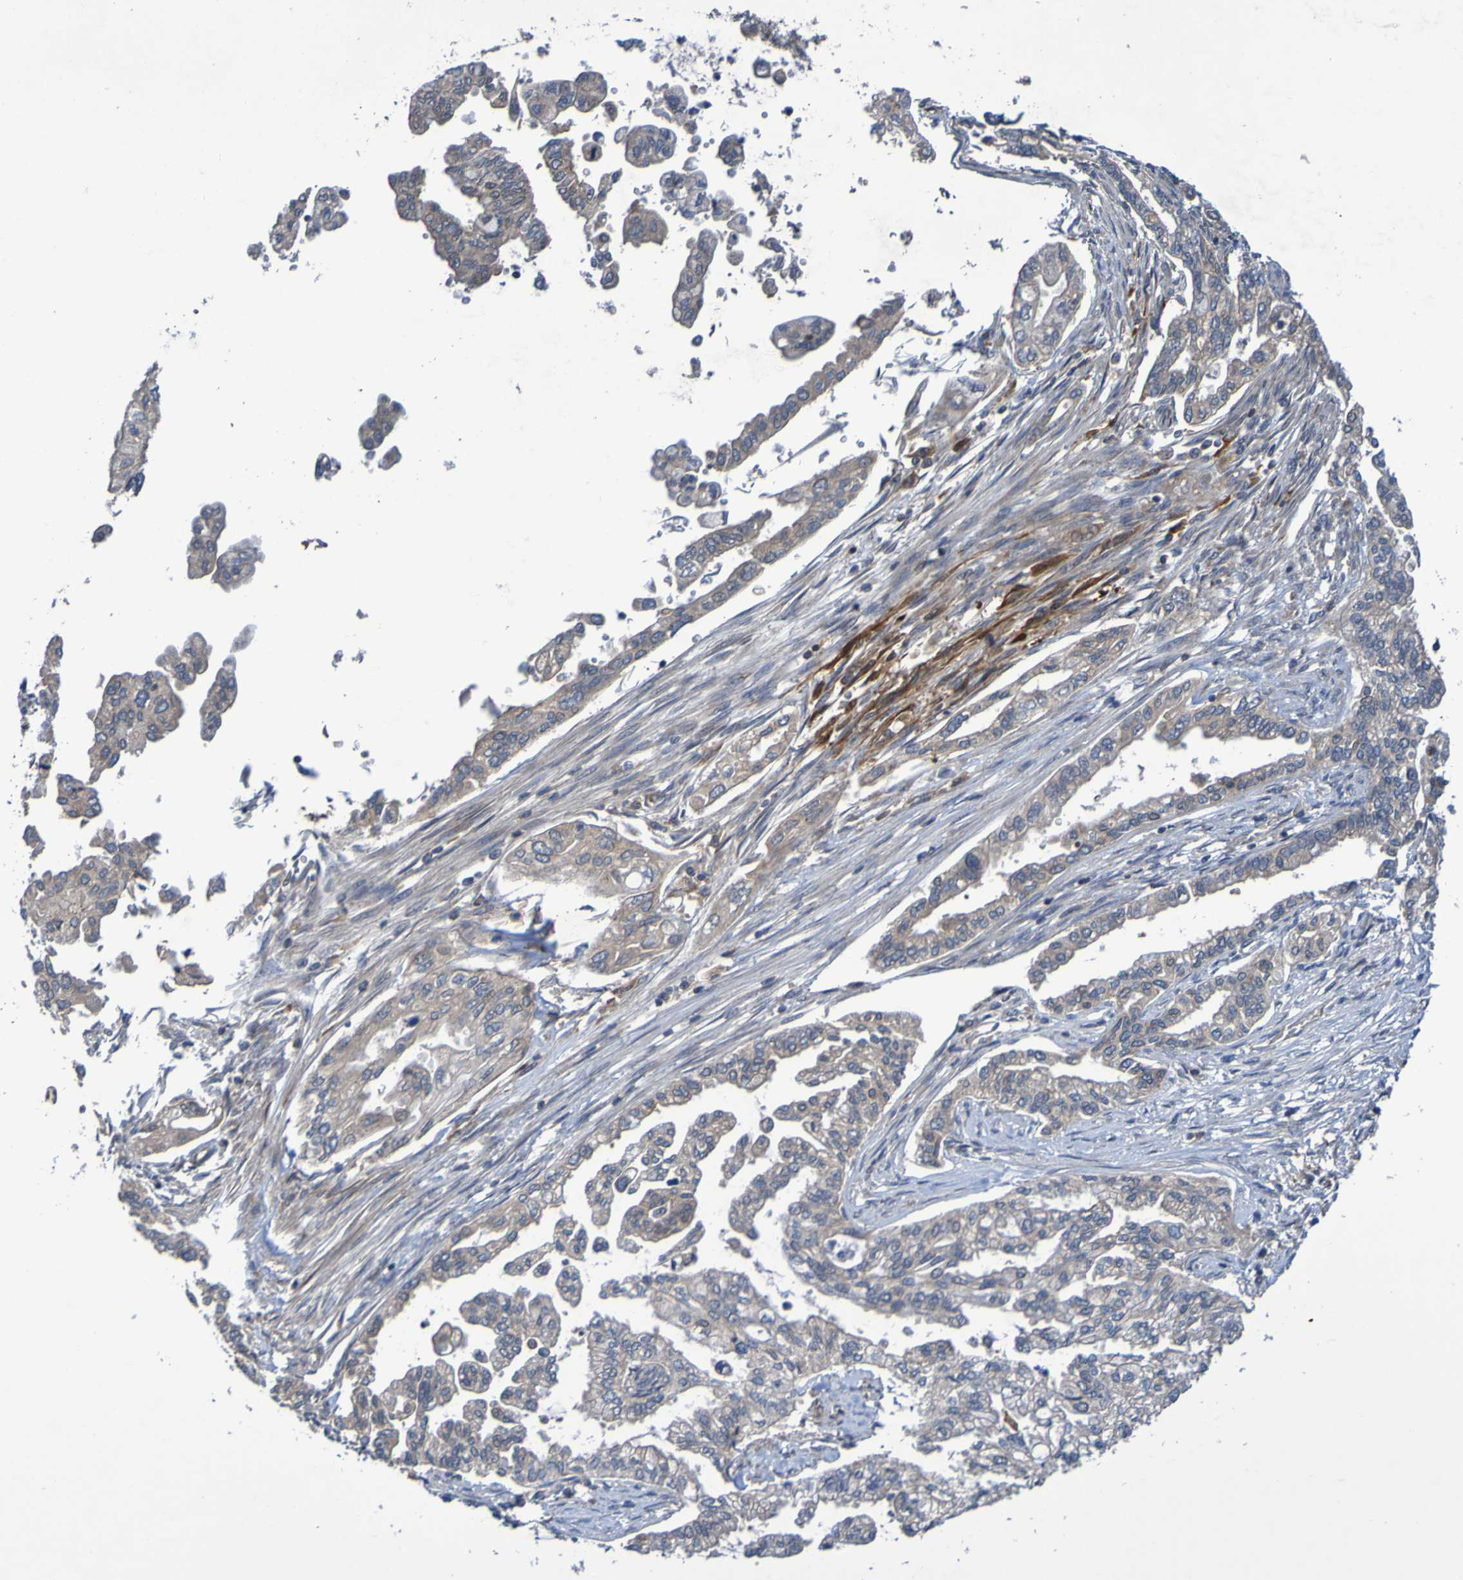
{"staining": {"intensity": "weak", "quantity": ">75%", "location": "cytoplasmic/membranous"}, "tissue": "pancreatic cancer", "cell_type": "Tumor cells", "image_type": "cancer", "snomed": [{"axis": "morphology", "description": "Normal tissue, NOS"}, {"axis": "topography", "description": "Pancreas"}], "caption": "Immunohistochemical staining of pancreatic cancer displays low levels of weak cytoplasmic/membranous expression in approximately >75% of tumor cells.", "gene": "SDK1", "patient": {"sex": "male", "age": 42}}